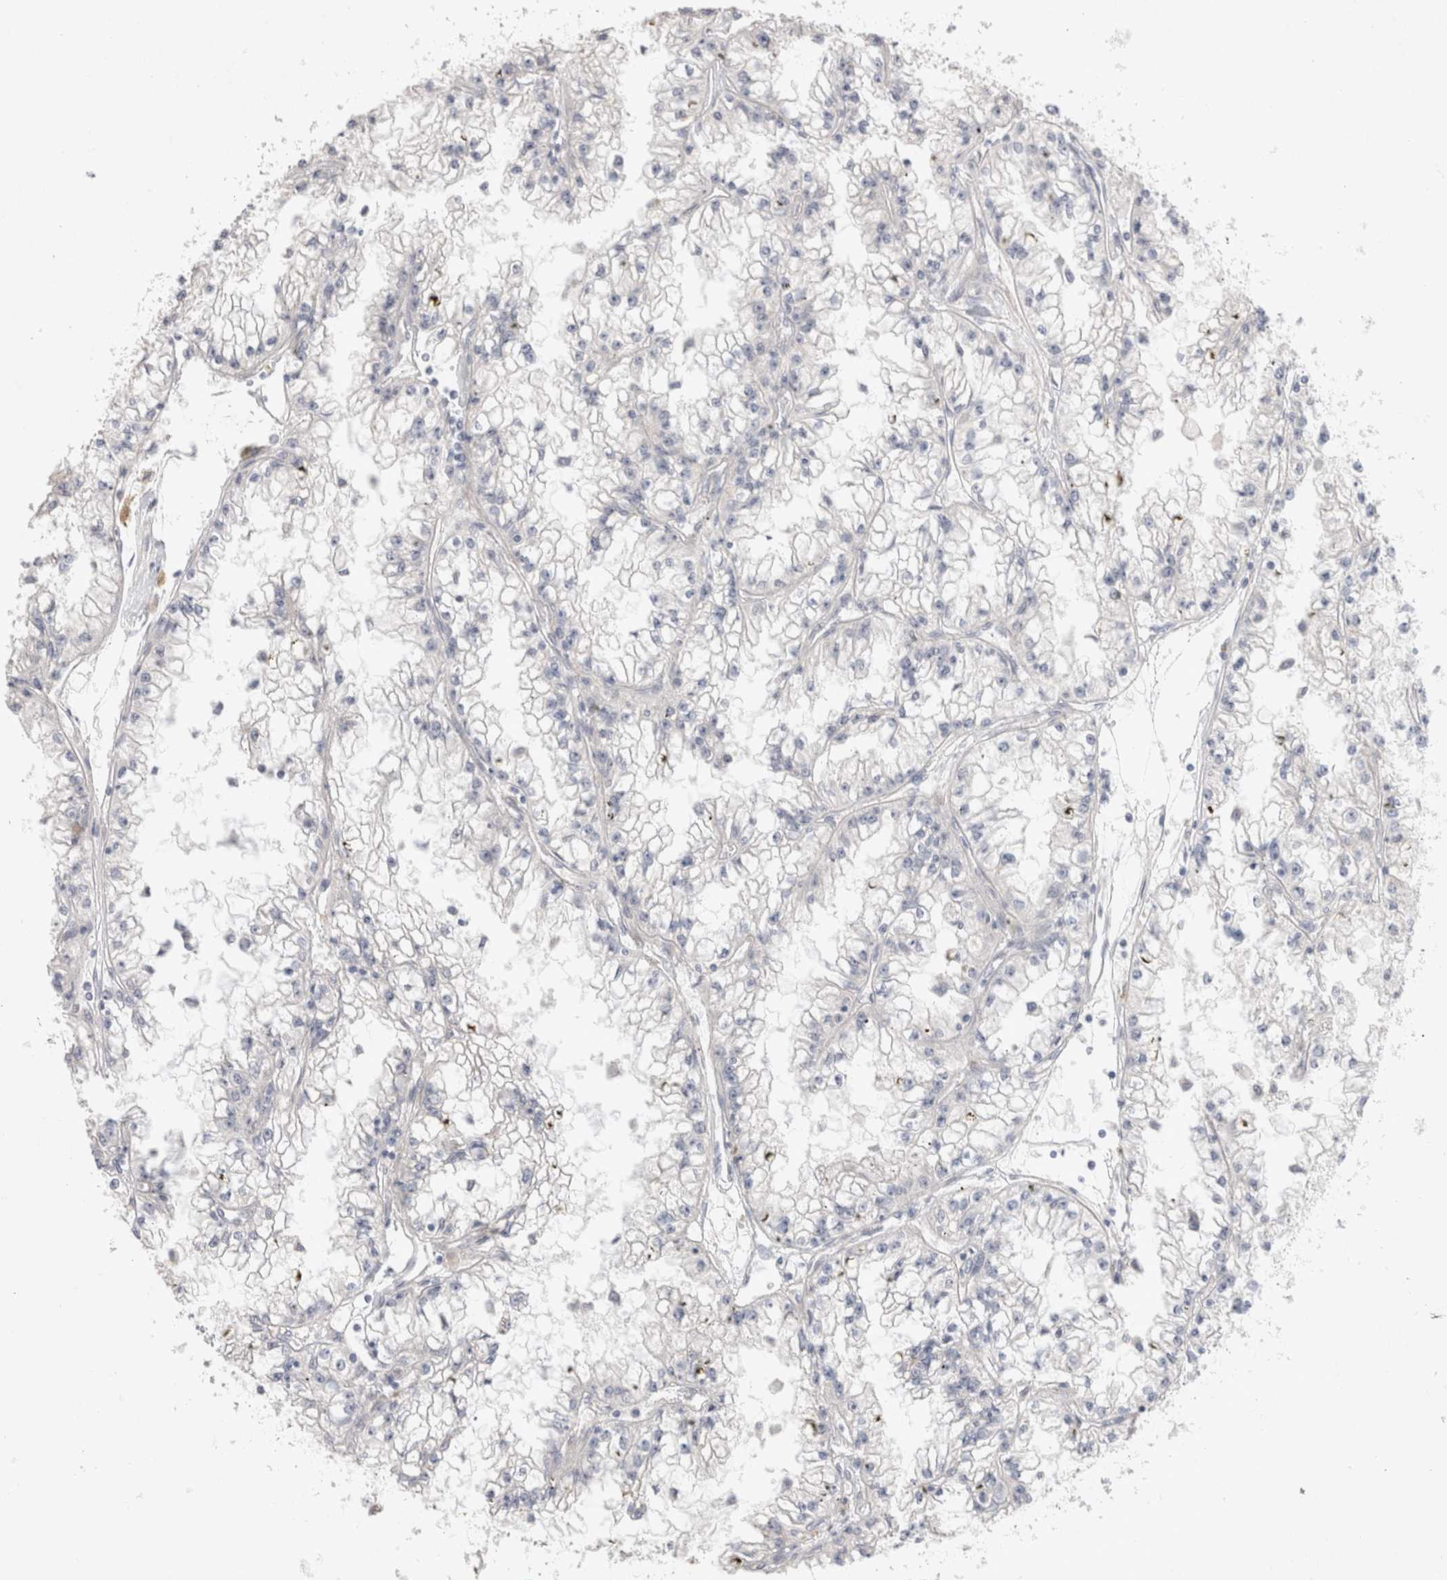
{"staining": {"intensity": "negative", "quantity": "none", "location": "none"}, "tissue": "renal cancer", "cell_type": "Tumor cells", "image_type": "cancer", "snomed": [{"axis": "morphology", "description": "Adenocarcinoma, NOS"}, {"axis": "topography", "description": "Kidney"}], "caption": "Tumor cells show no significant protein staining in renal cancer (adenocarcinoma).", "gene": "BICD2", "patient": {"sex": "male", "age": 56}}